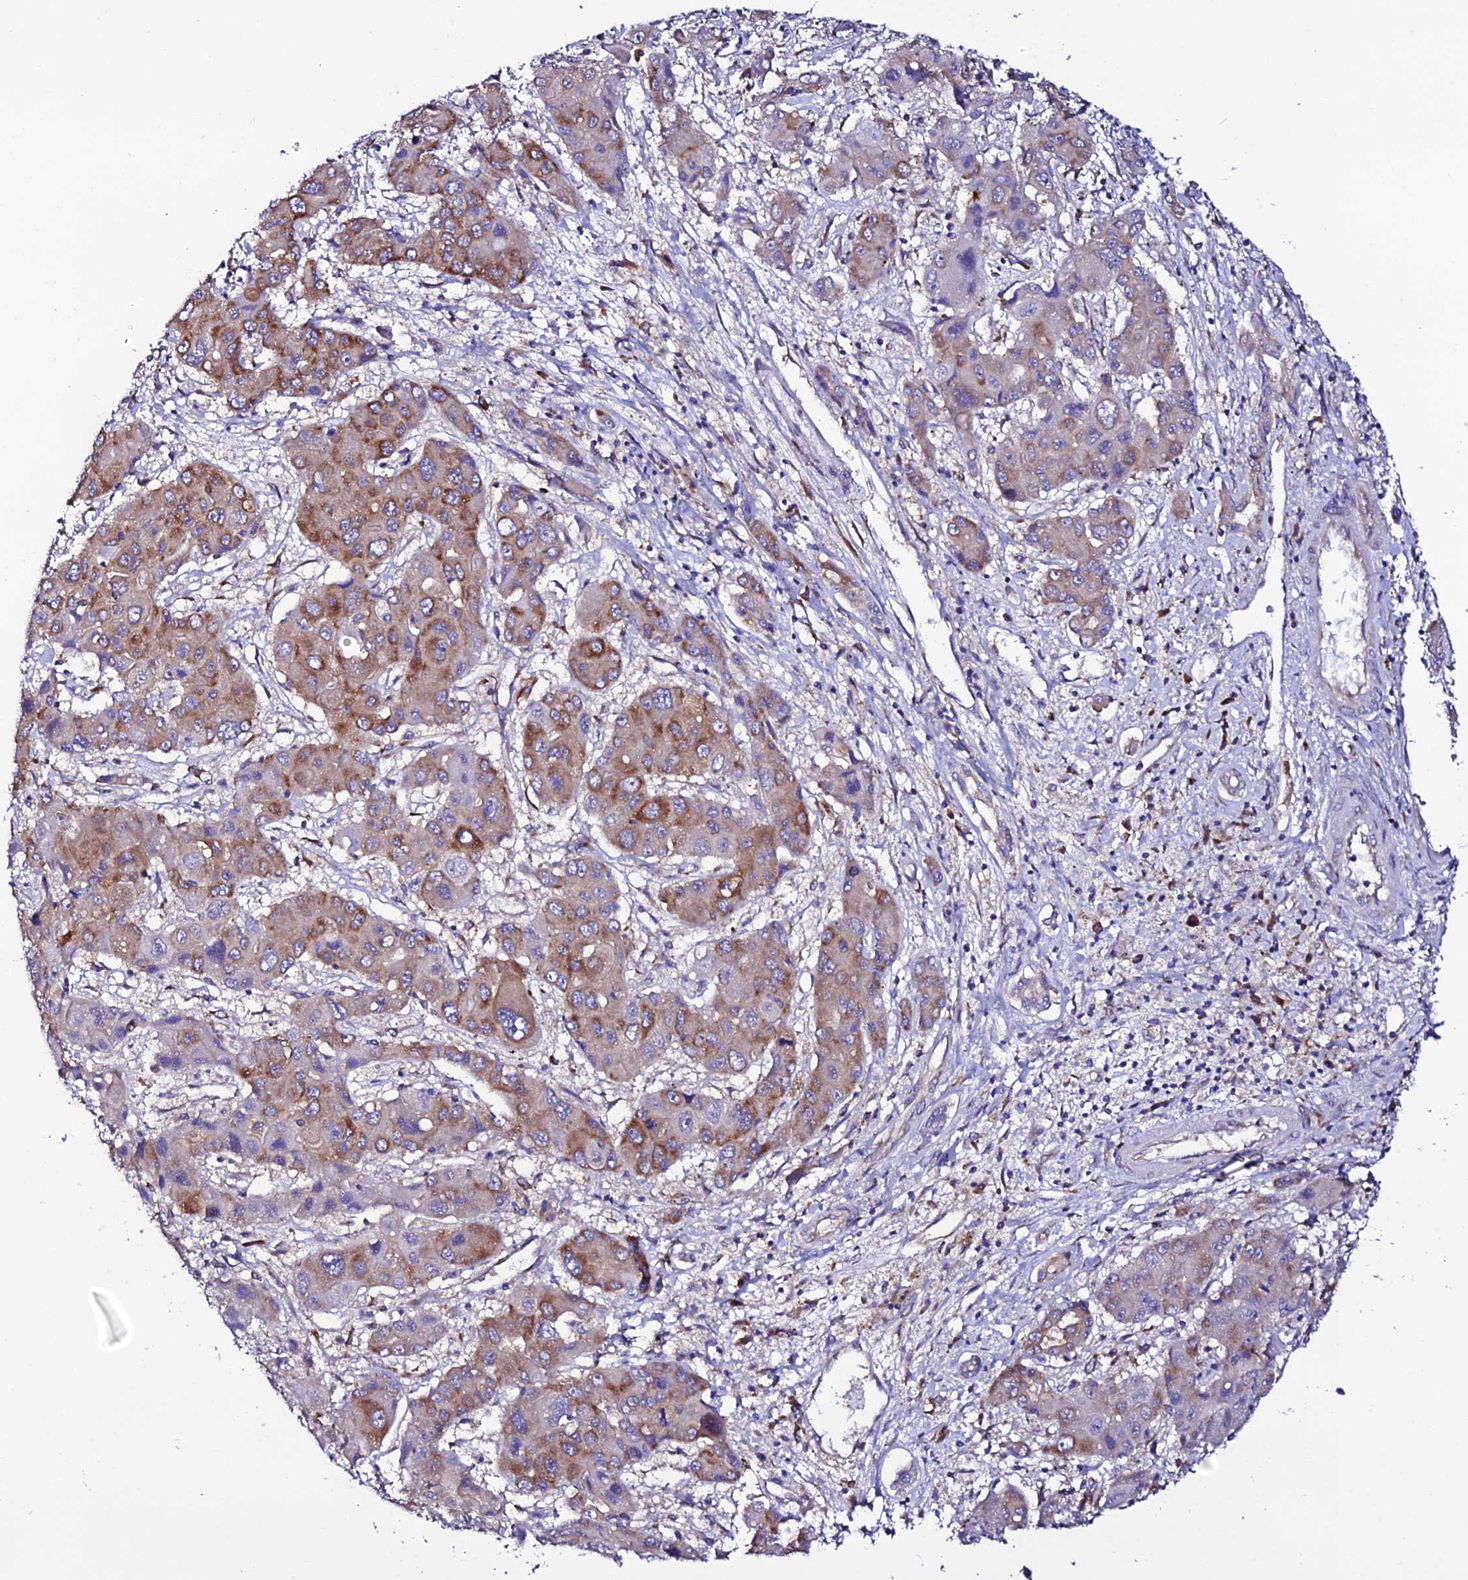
{"staining": {"intensity": "moderate", "quantity": ">75%", "location": "cytoplasmic/membranous"}, "tissue": "liver cancer", "cell_type": "Tumor cells", "image_type": "cancer", "snomed": [{"axis": "morphology", "description": "Cholangiocarcinoma"}, {"axis": "topography", "description": "Liver"}], "caption": "Liver cholangiocarcinoma stained with DAB IHC displays medium levels of moderate cytoplasmic/membranous expression in approximately >75% of tumor cells. (DAB = brown stain, brightfield microscopy at high magnification).", "gene": "EEF1G", "patient": {"sex": "male", "age": 67}}